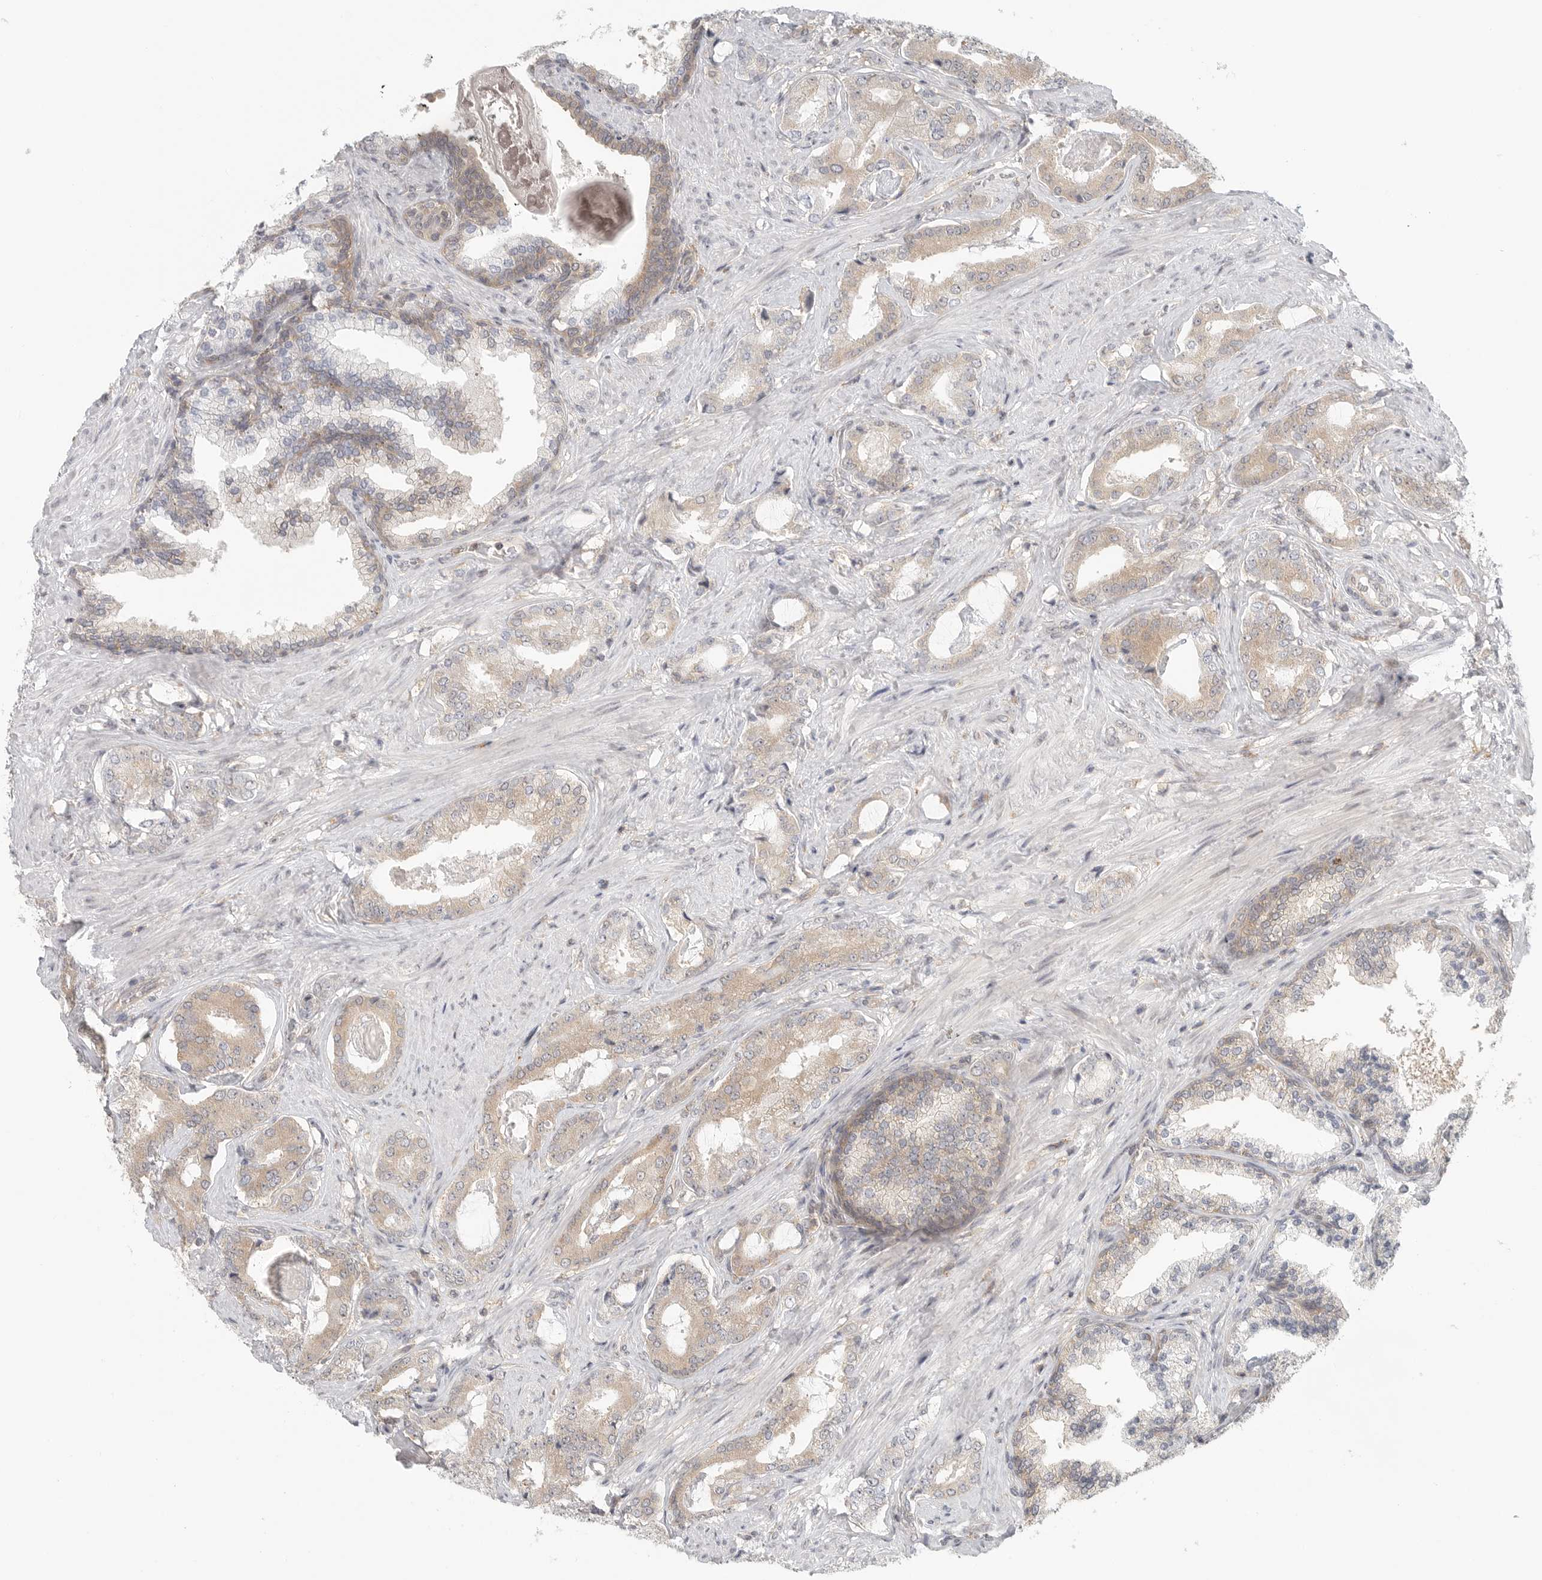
{"staining": {"intensity": "weak", "quantity": "25%-75%", "location": "cytoplasmic/membranous"}, "tissue": "prostate cancer", "cell_type": "Tumor cells", "image_type": "cancer", "snomed": [{"axis": "morphology", "description": "Adenocarcinoma, Low grade"}, {"axis": "topography", "description": "Prostate"}], "caption": "Immunohistochemistry of low-grade adenocarcinoma (prostate) exhibits low levels of weak cytoplasmic/membranous staining in approximately 25%-75% of tumor cells.", "gene": "HDAC6", "patient": {"sex": "male", "age": 71}}